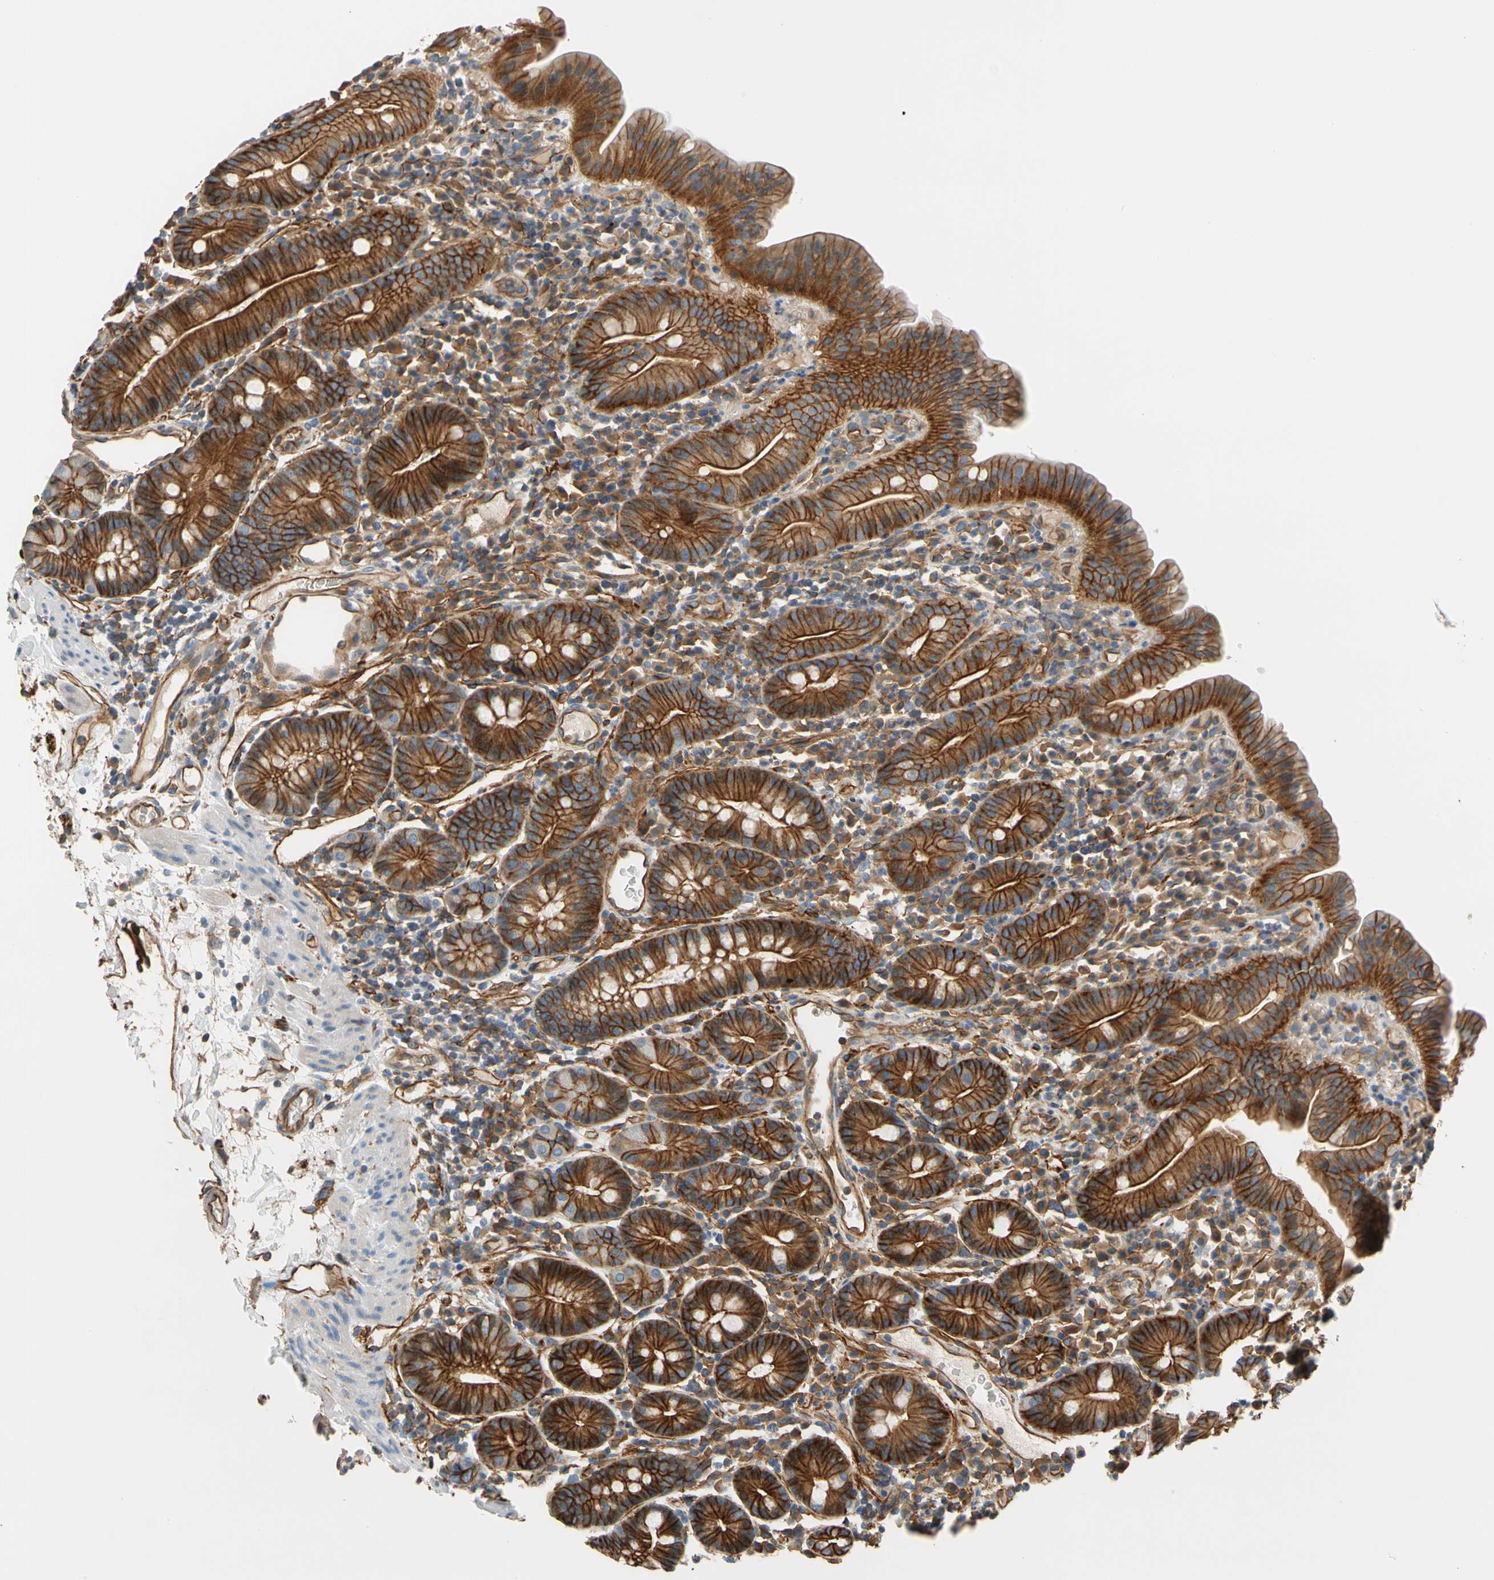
{"staining": {"intensity": "strong", "quantity": ">75%", "location": "cytoplasmic/membranous"}, "tissue": "duodenum", "cell_type": "Glandular cells", "image_type": "normal", "snomed": [{"axis": "morphology", "description": "Normal tissue, NOS"}, {"axis": "topography", "description": "Duodenum"}], "caption": "Benign duodenum was stained to show a protein in brown. There is high levels of strong cytoplasmic/membranous positivity in about >75% of glandular cells.", "gene": "SPTAN1", "patient": {"sex": "male", "age": 50}}